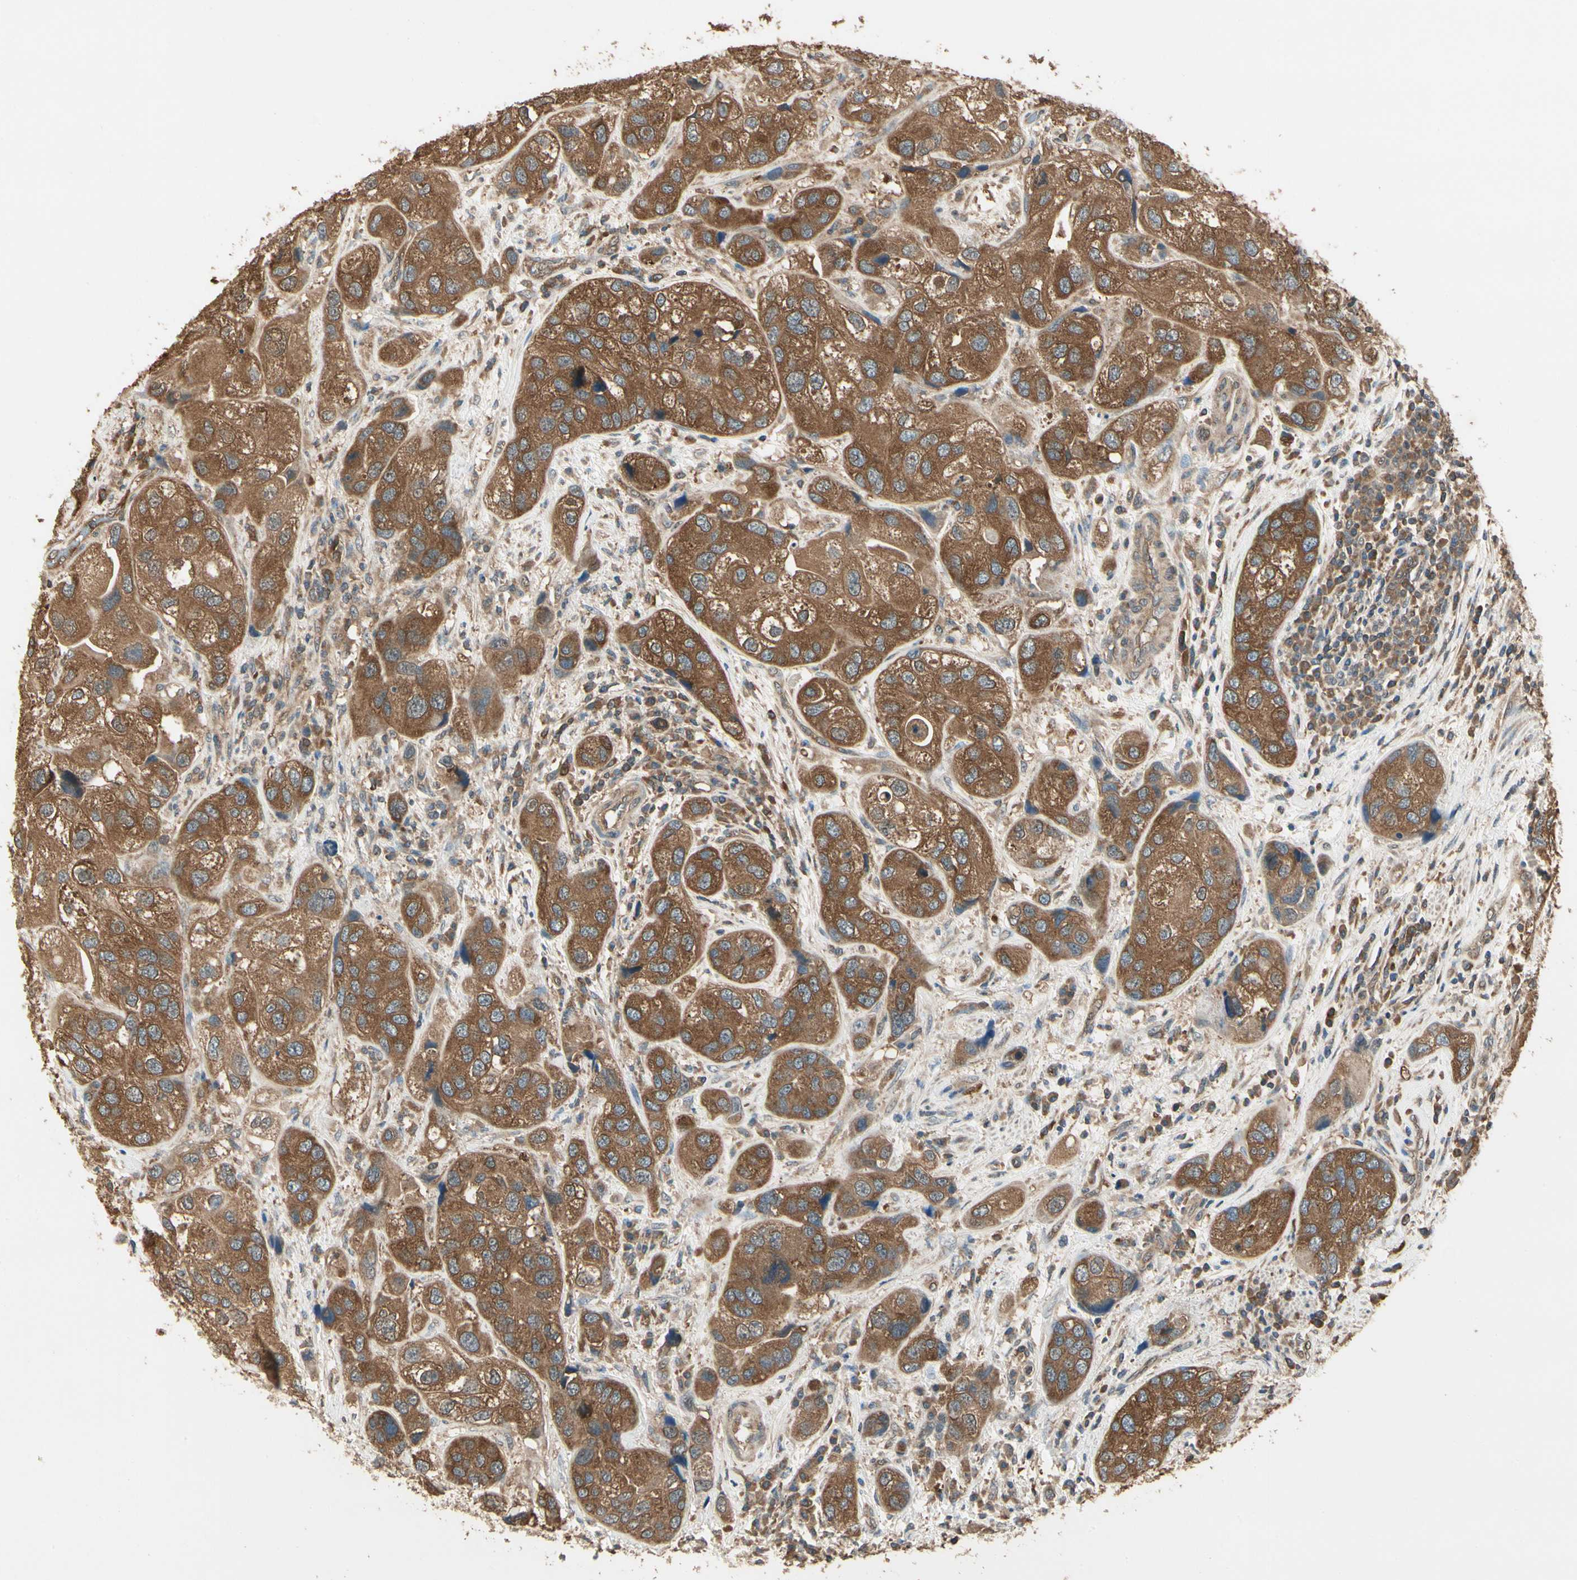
{"staining": {"intensity": "strong", "quantity": ">75%", "location": "cytoplasmic/membranous"}, "tissue": "urothelial cancer", "cell_type": "Tumor cells", "image_type": "cancer", "snomed": [{"axis": "morphology", "description": "Urothelial carcinoma, High grade"}, {"axis": "topography", "description": "Urinary bladder"}], "caption": "Approximately >75% of tumor cells in urothelial cancer exhibit strong cytoplasmic/membranous protein expression as visualized by brown immunohistochemical staining.", "gene": "CCT7", "patient": {"sex": "female", "age": 64}}